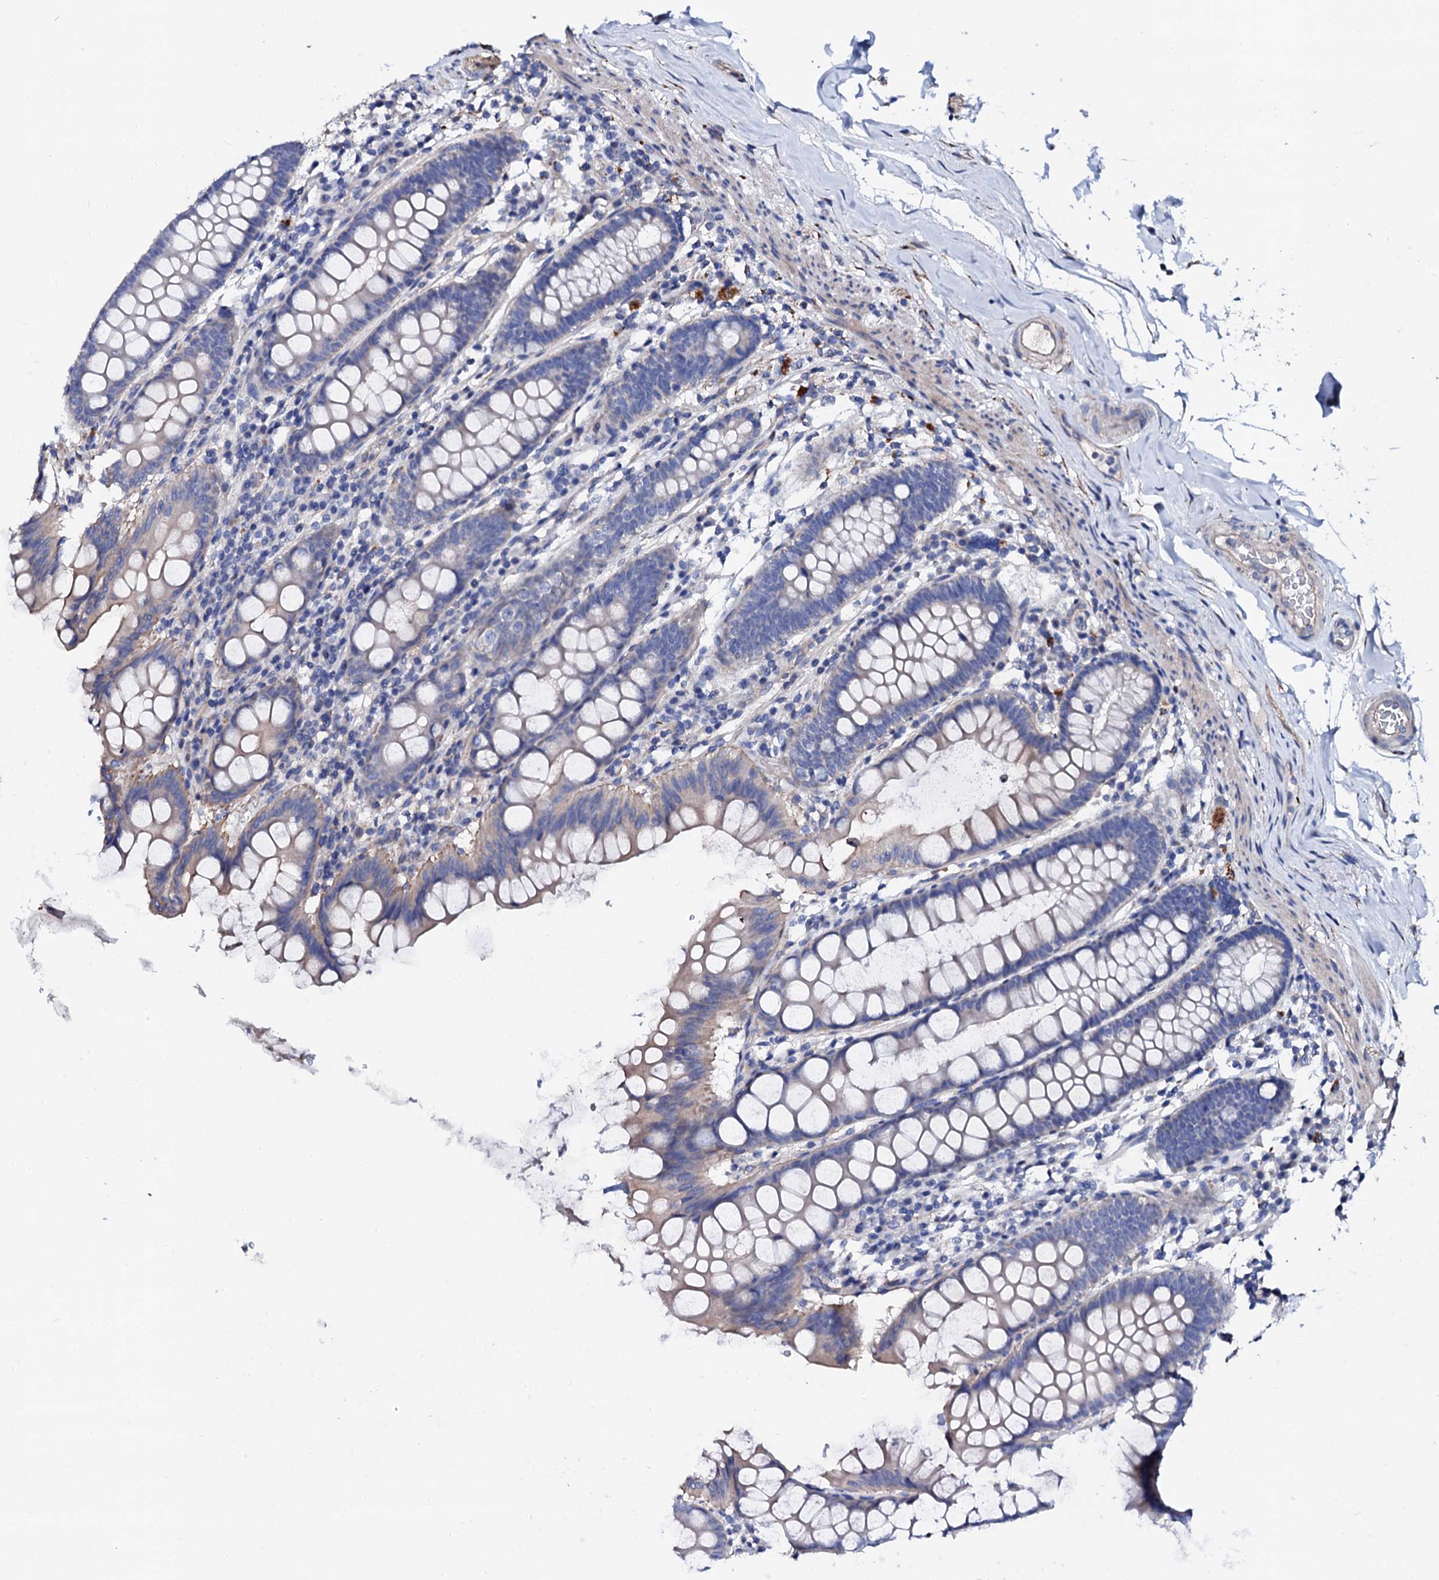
{"staining": {"intensity": "negative", "quantity": "none", "location": "none"}, "tissue": "colon", "cell_type": "Endothelial cells", "image_type": "normal", "snomed": [{"axis": "morphology", "description": "Normal tissue, NOS"}, {"axis": "topography", "description": "Colon"}], "caption": "Immunohistochemistry of unremarkable colon shows no positivity in endothelial cells. (Brightfield microscopy of DAB IHC at high magnification).", "gene": "KLHL32", "patient": {"sex": "female", "age": 79}}